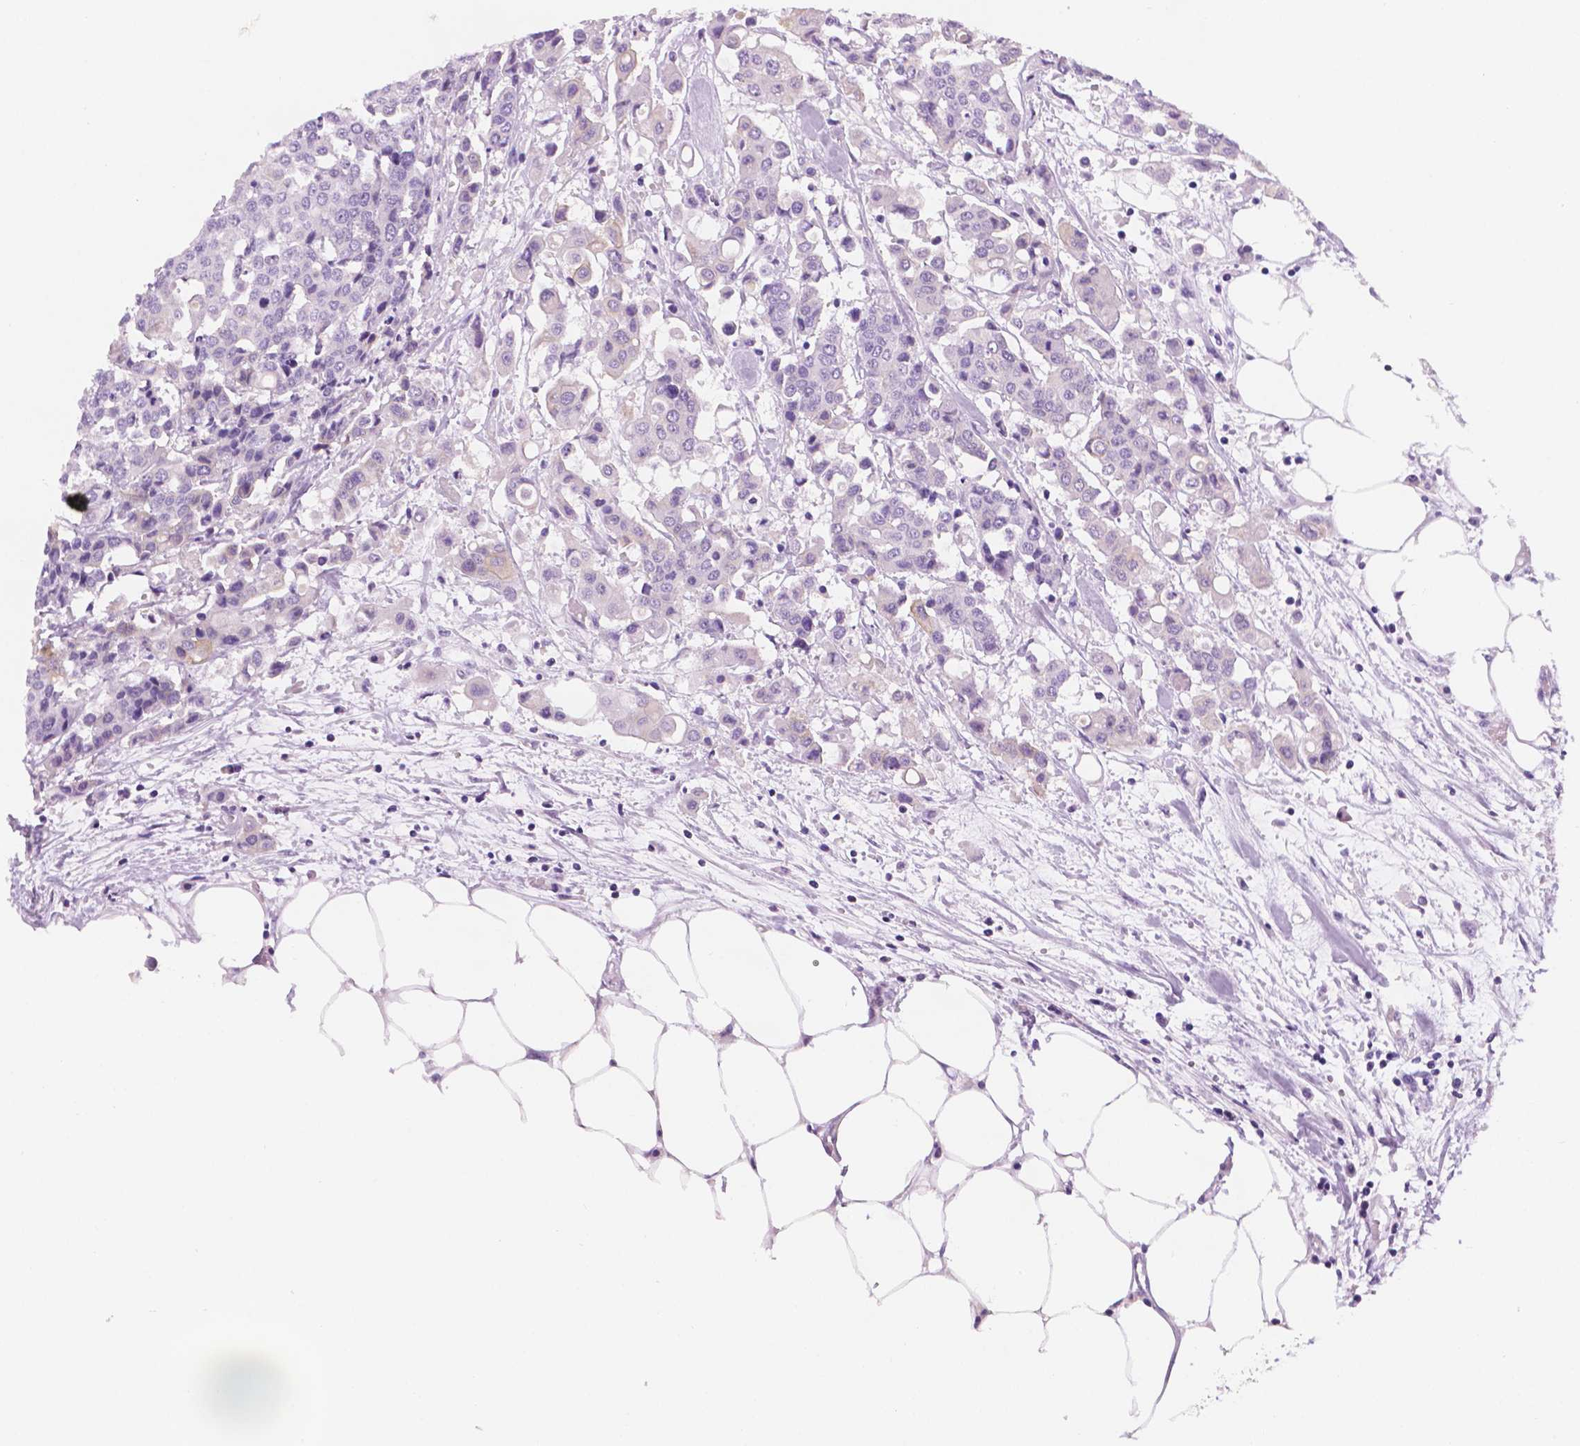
{"staining": {"intensity": "negative", "quantity": "none", "location": "none"}, "tissue": "carcinoid", "cell_type": "Tumor cells", "image_type": "cancer", "snomed": [{"axis": "morphology", "description": "Carcinoid, malignant, NOS"}, {"axis": "topography", "description": "Colon"}], "caption": "A high-resolution histopathology image shows immunohistochemistry (IHC) staining of carcinoid (malignant), which shows no significant expression in tumor cells.", "gene": "PPL", "patient": {"sex": "male", "age": 81}}